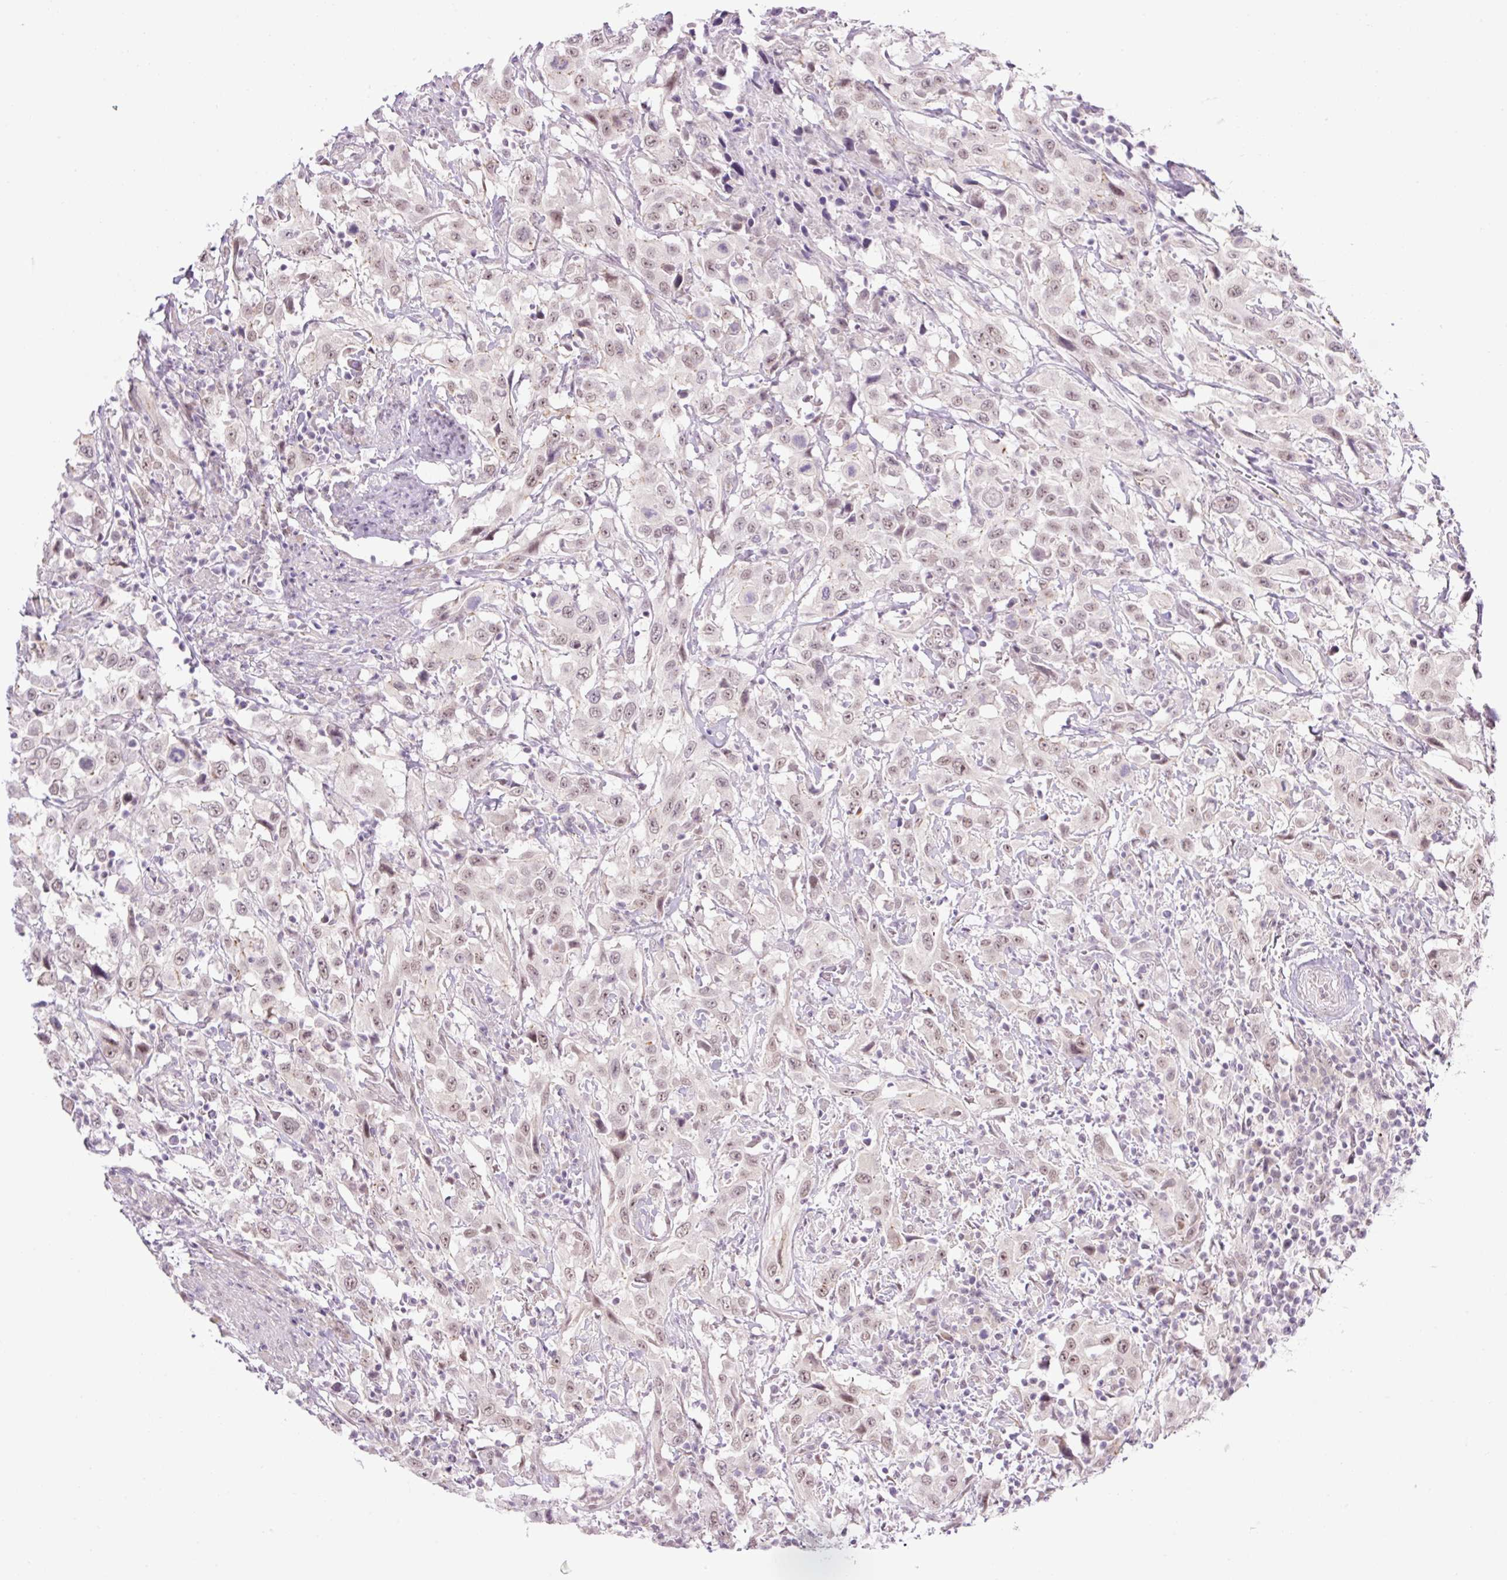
{"staining": {"intensity": "weak", "quantity": ">75%", "location": "nuclear"}, "tissue": "urothelial cancer", "cell_type": "Tumor cells", "image_type": "cancer", "snomed": [{"axis": "morphology", "description": "Urothelial carcinoma, High grade"}, {"axis": "topography", "description": "Urinary bladder"}], "caption": "A brown stain shows weak nuclear positivity of a protein in urothelial cancer tumor cells. (DAB (3,3'-diaminobenzidine) = brown stain, brightfield microscopy at high magnification).", "gene": "ICE1", "patient": {"sex": "male", "age": 61}}